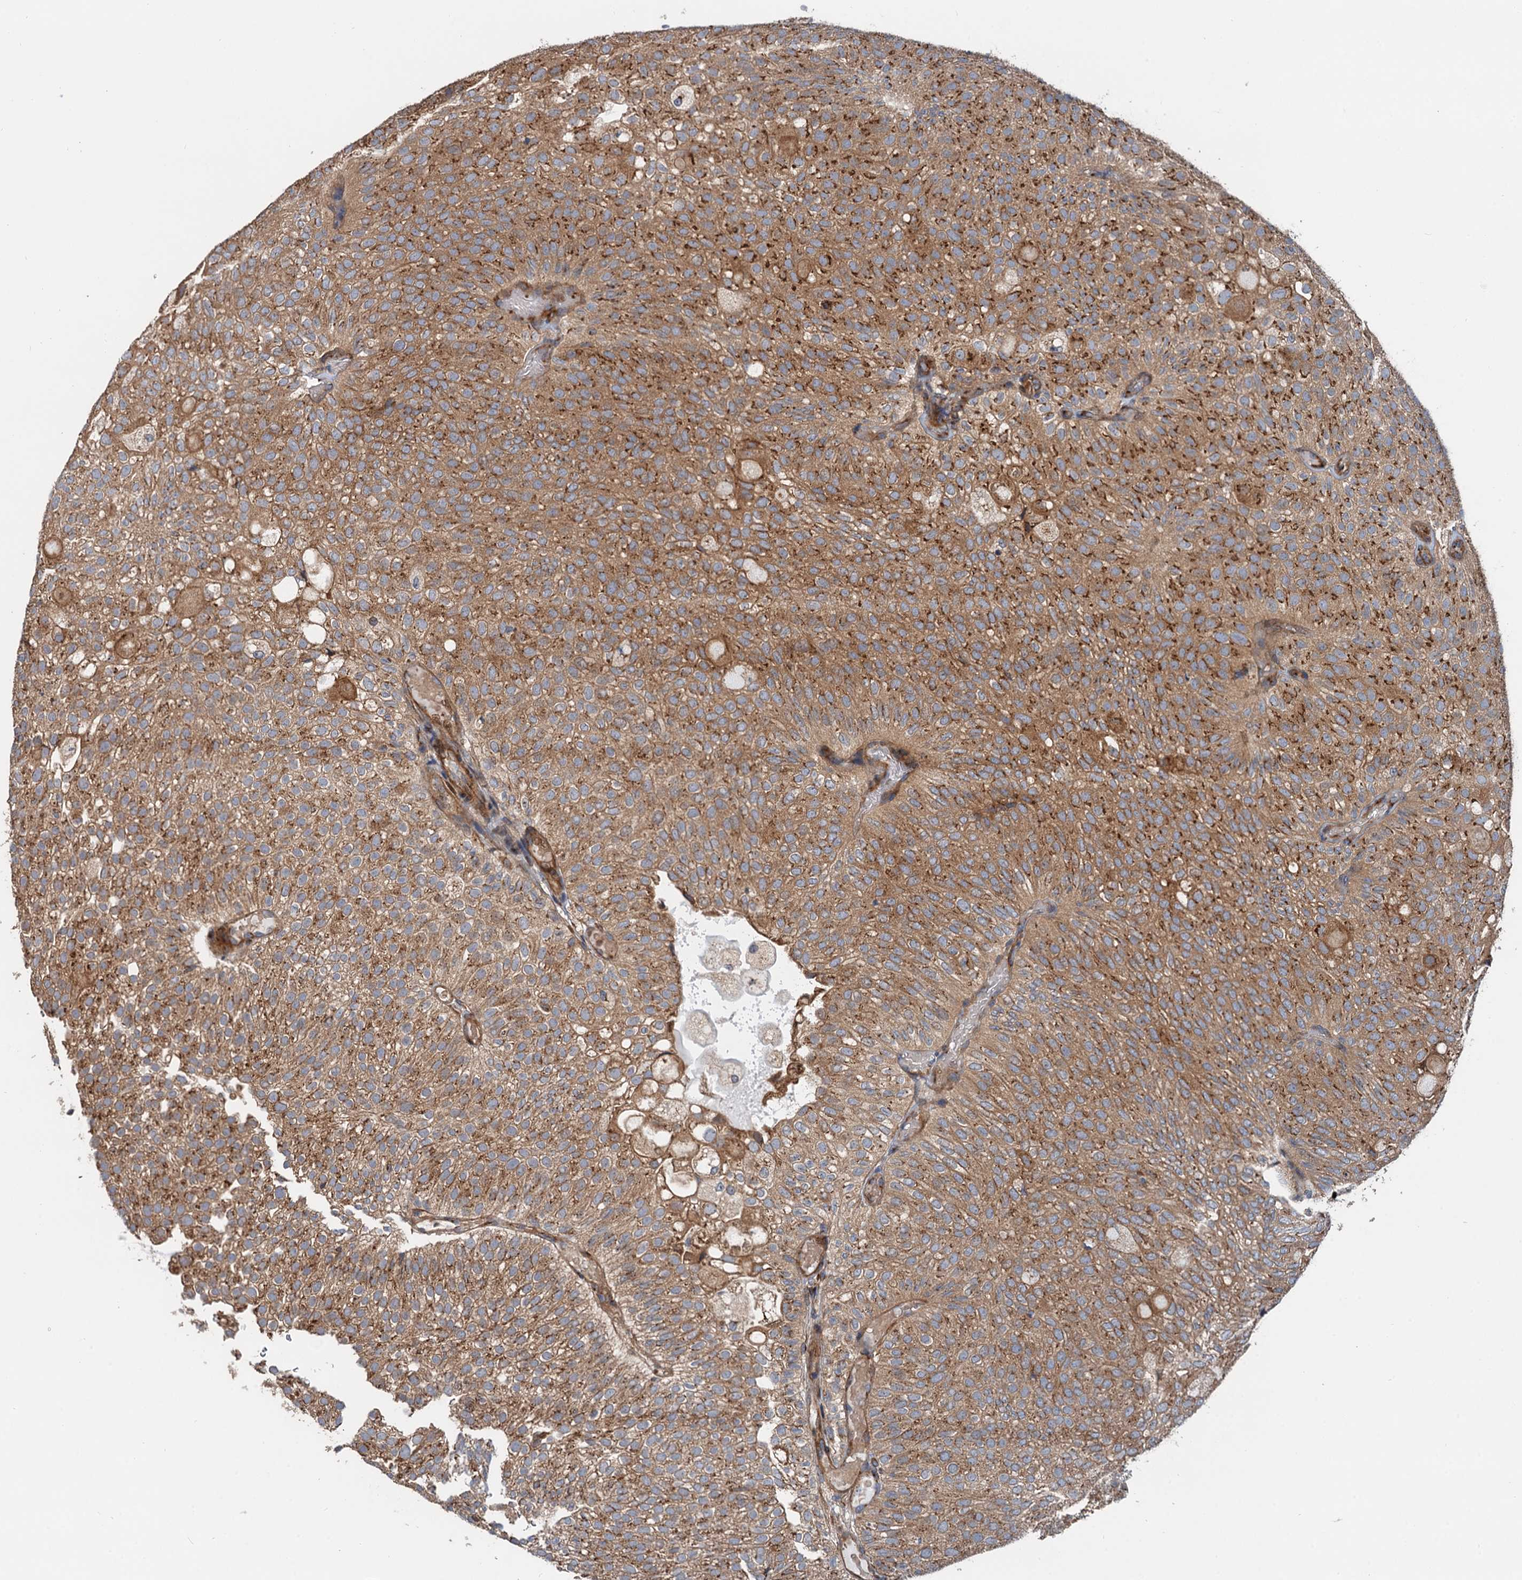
{"staining": {"intensity": "moderate", "quantity": ">75%", "location": "cytoplasmic/membranous"}, "tissue": "urothelial cancer", "cell_type": "Tumor cells", "image_type": "cancer", "snomed": [{"axis": "morphology", "description": "Urothelial carcinoma, Low grade"}, {"axis": "topography", "description": "Urinary bladder"}], "caption": "A brown stain labels moderate cytoplasmic/membranous positivity of a protein in human urothelial cancer tumor cells. The staining was performed using DAB (3,3'-diaminobenzidine), with brown indicating positive protein expression. Nuclei are stained blue with hematoxylin.", "gene": "ANKRD26", "patient": {"sex": "male", "age": 78}}